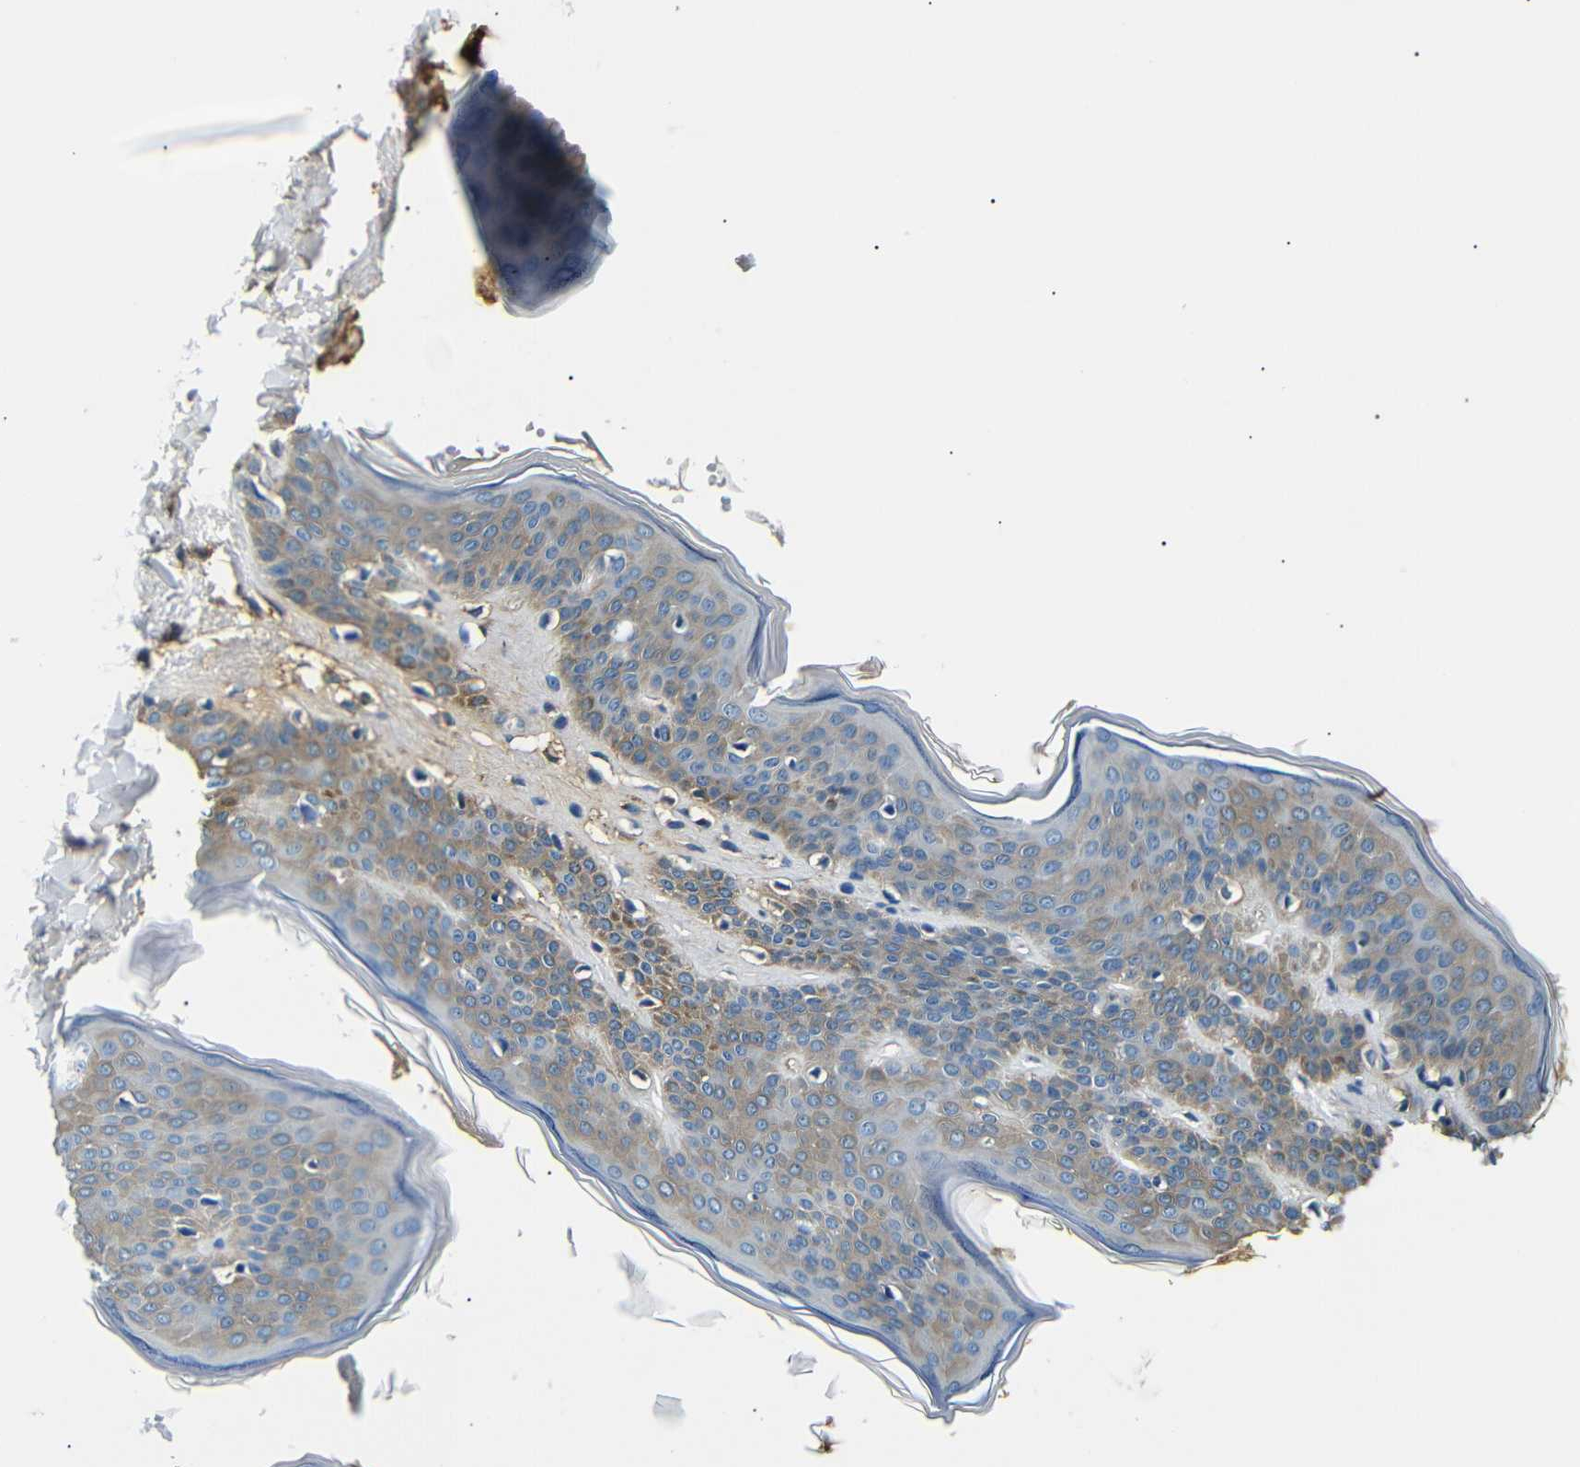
{"staining": {"intensity": "moderate", "quantity": ">75%", "location": "cytoplasmic/membranous"}, "tissue": "skin", "cell_type": "Fibroblasts", "image_type": "normal", "snomed": [{"axis": "morphology", "description": "Normal tissue, NOS"}, {"axis": "topography", "description": "Skin"}], "caption": "Immunohistochemical staining of benign skin reveals >75% levels of moderate cytoplasmic/membranous protein positivity in about >75% of fibroblasts.", "gene": "LHCGR", "patient": {"sex": "female", "age": 17}}